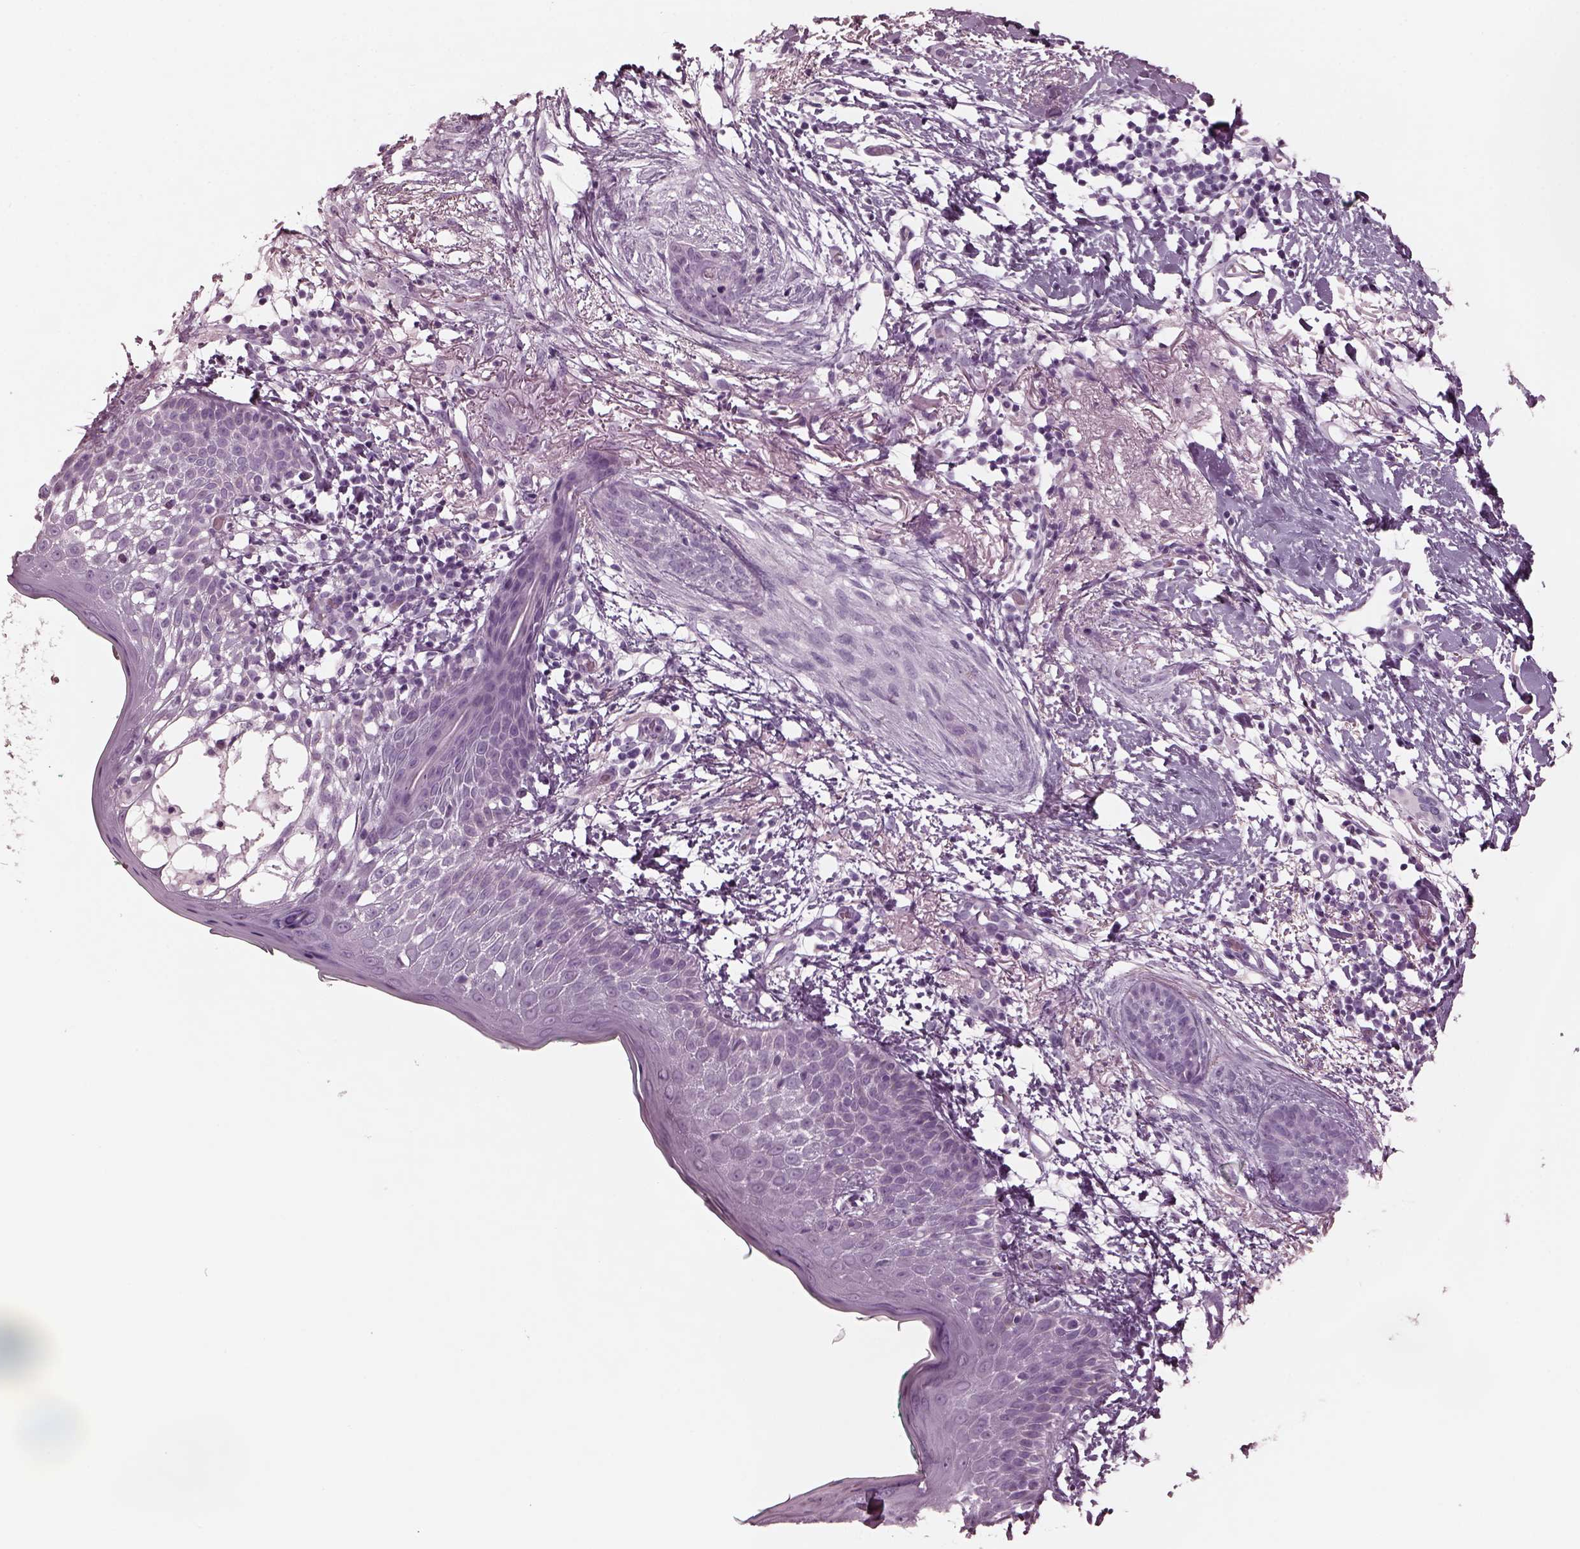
{"staining": {"intensity": "negative", "quantity": "none", "location": "none"}, "tissue": "skin cancer", "cell_type": "Tumor cells", "image_type": "cancer", "snomed": [{"axis": "morphology", "description": "Normal tissue, NOS"}, {"axis": "morphology", "description": "Basal cell carcinoma"}, {"axis": "topography", "description": "Skin"}], "caption": "This is a histopathology image of immunohistochemistry (IHC) staining of skin cancer (basal cell carcinoma), which shows no expression in tumor cells.", "gene": "RCVRN", "patient": {"sex": "male", "age": 84}}